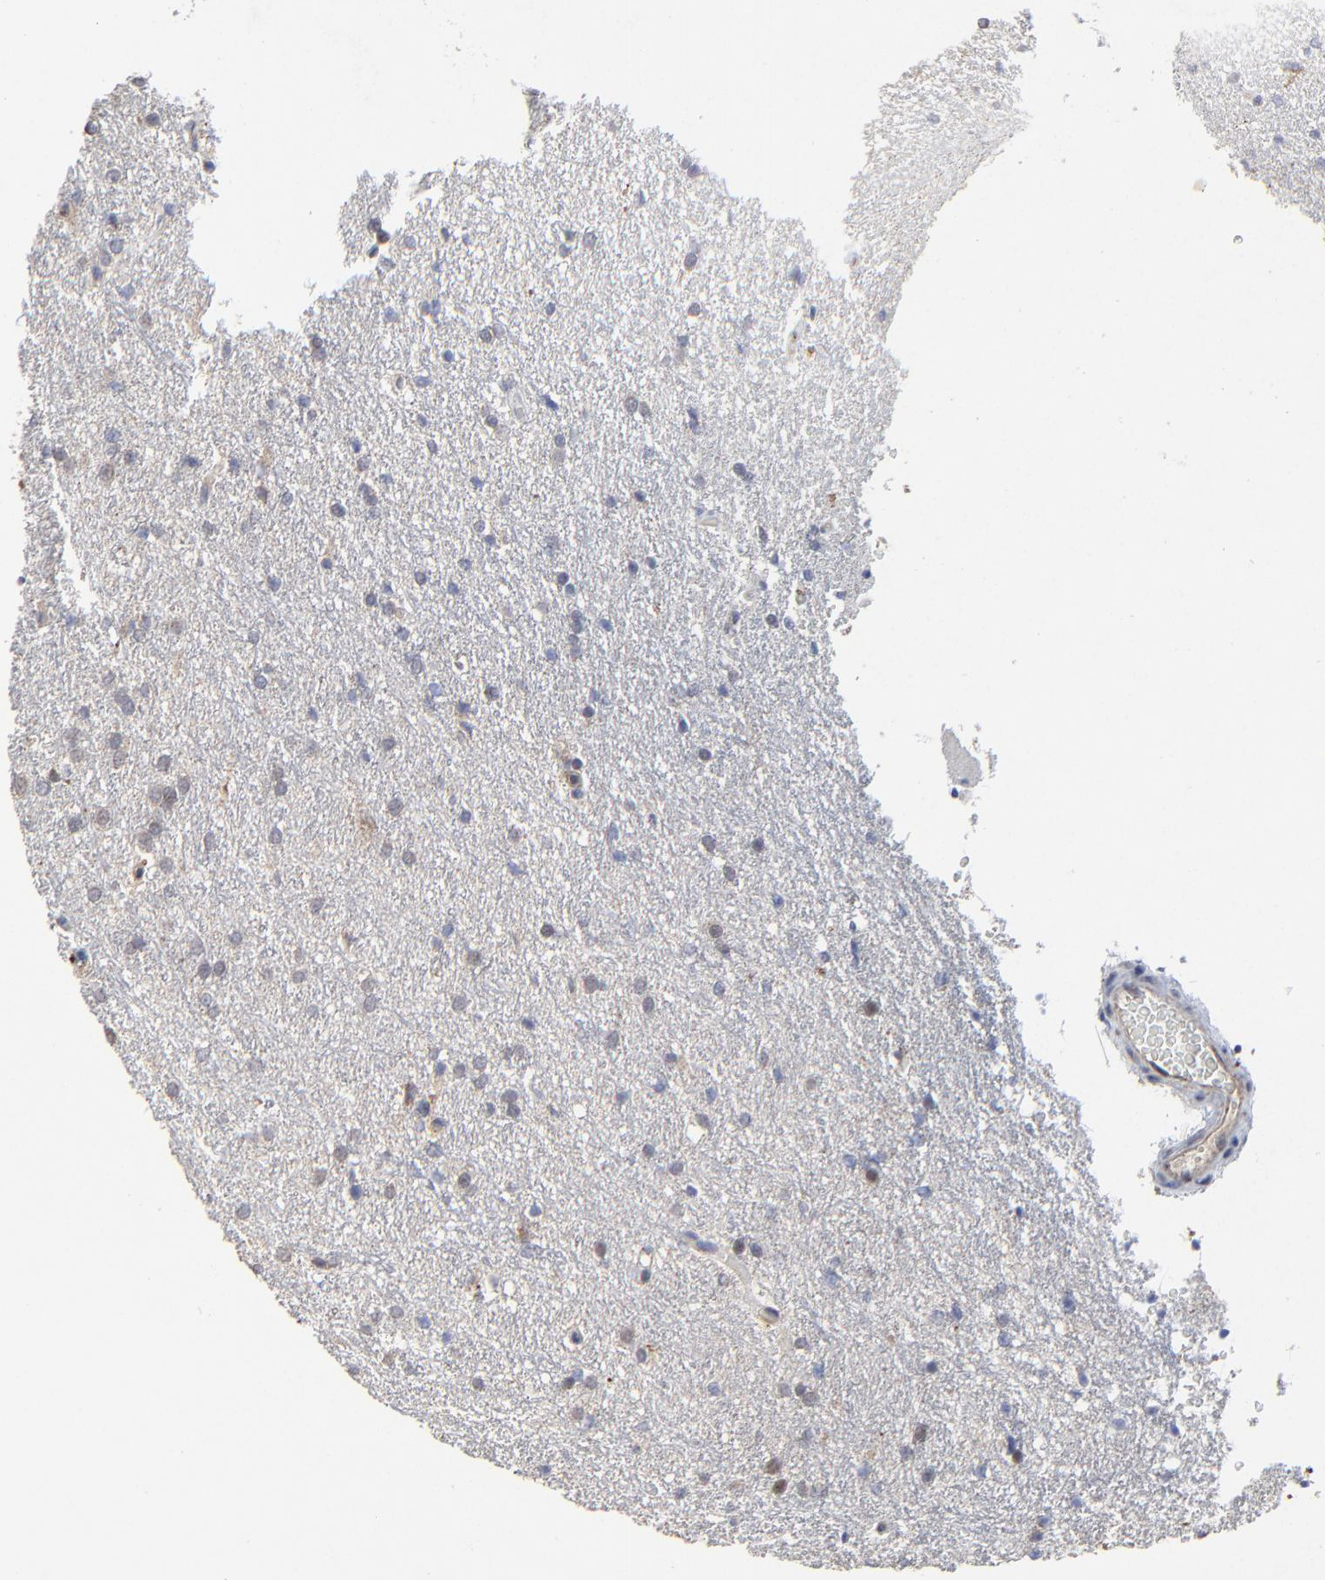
{"staining": {"intensity": "weak", "quantity": "<25%", "location": "cytoplasmic/membranous"}, "tissue": "glioma", "cell_type": "Tumor cells", "image_type": "cancer", "snomed": [{"axis": "morphology", "description": "Glioma, malignant, High grade"}, {"axis": "topography", "description": "Brain"}], "caption": "High power microscopy photomicrograph of an IHC photomicrograph of malignant glioma (high-grade), revealing no significant expression in tumor cells.", "gene": "LGALS3", "patient": {"sex": "female", "age": 50}}